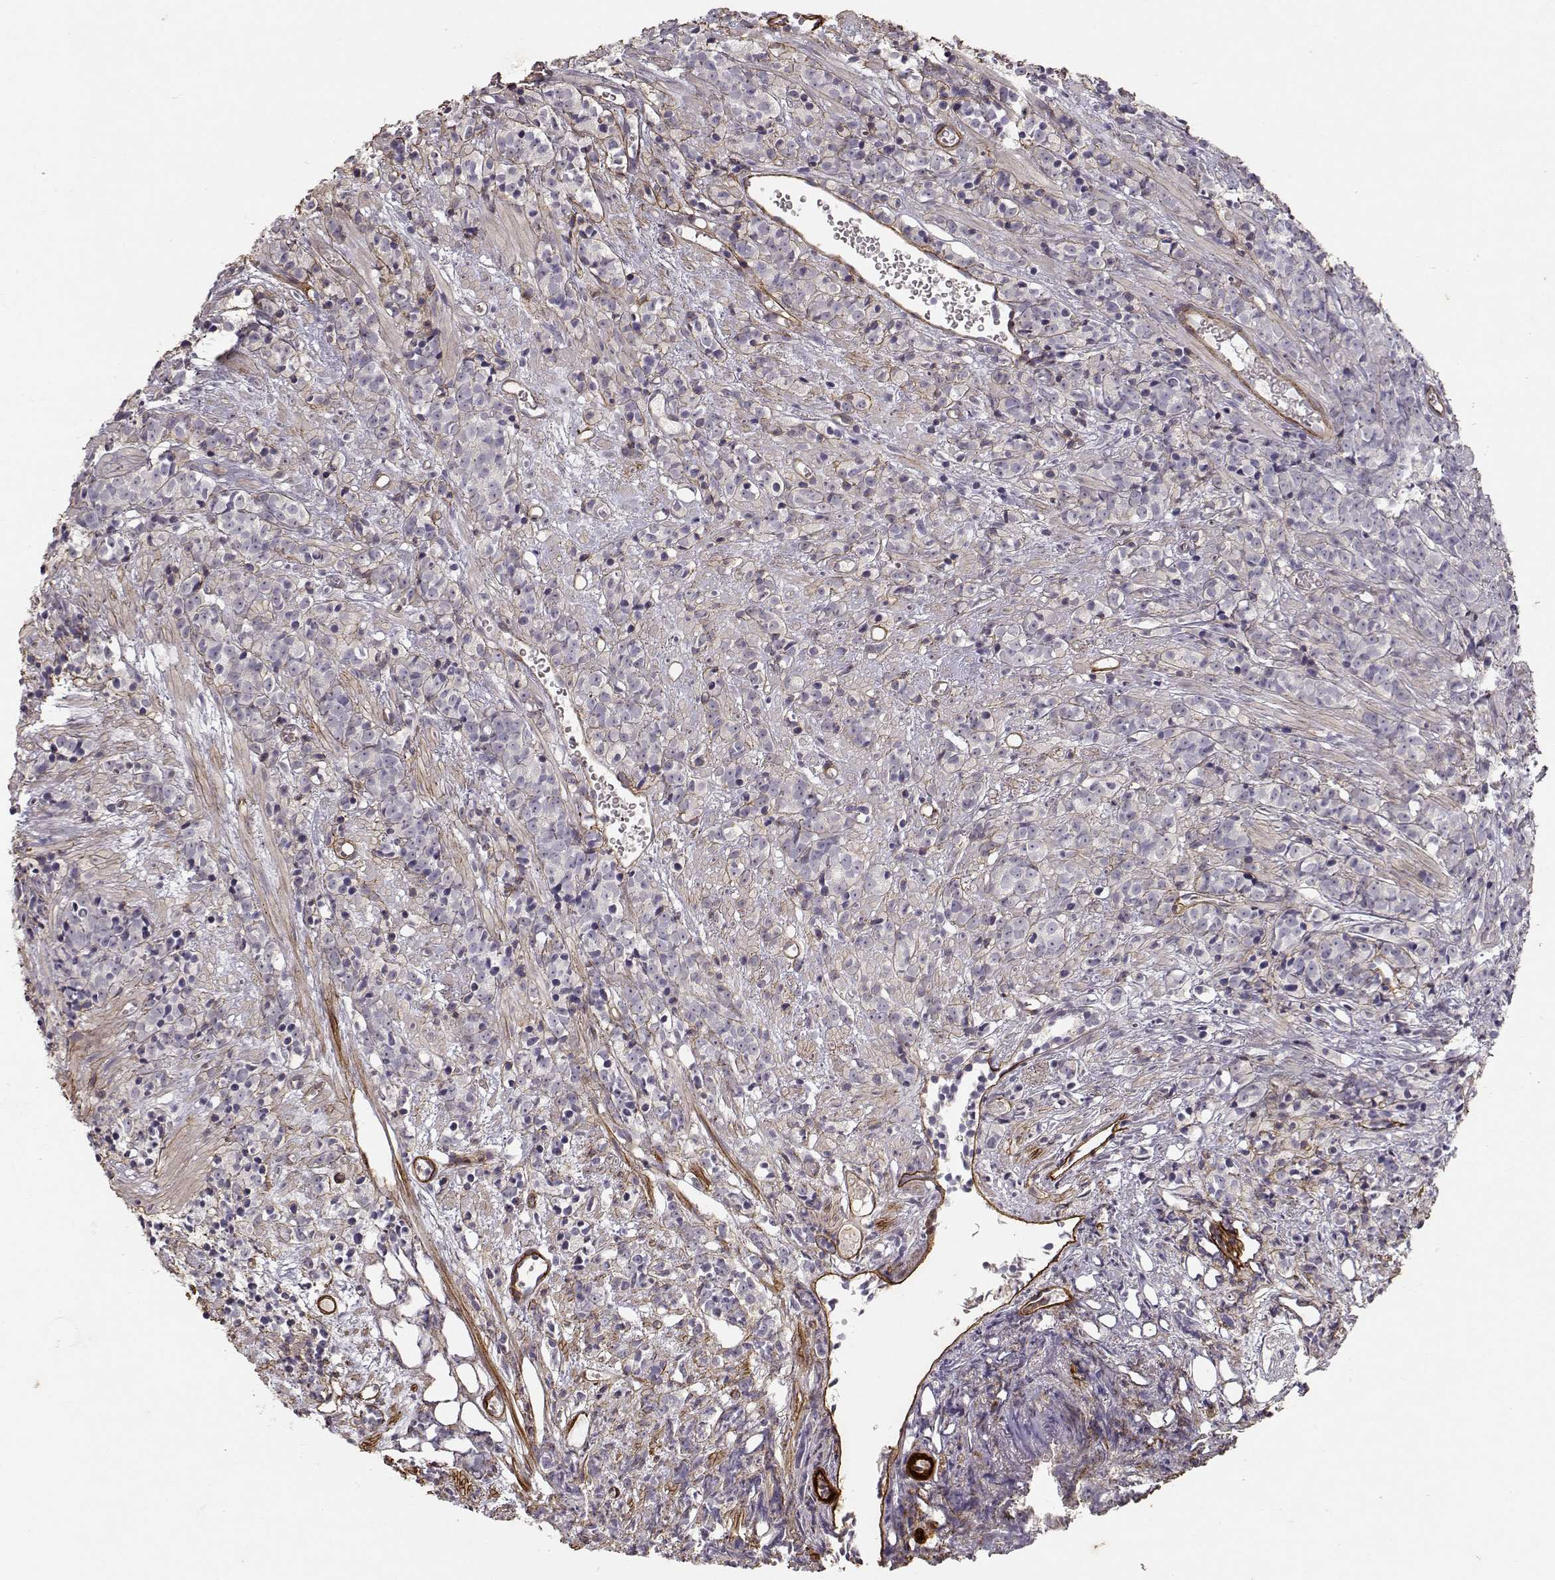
{"staining": {"intensity": "negative", "quantity": "none", "location": "none"}, "tissue": "prostate cancer", "cell_type": "Tumor cells", "image_type": "cancer", "snomed": [{"axis": "morphology", "description": "Adenocarcinoma, High grade"}, {"axis": "topography", "description": "Prostate"}], "caption": "This is an IHC histopathology image of prostate adenocarcinoma (high-grade). There is no positivity in tumor cells.", "gene": "LAMA5", "patient": {"sex": "male", "age": 81}}